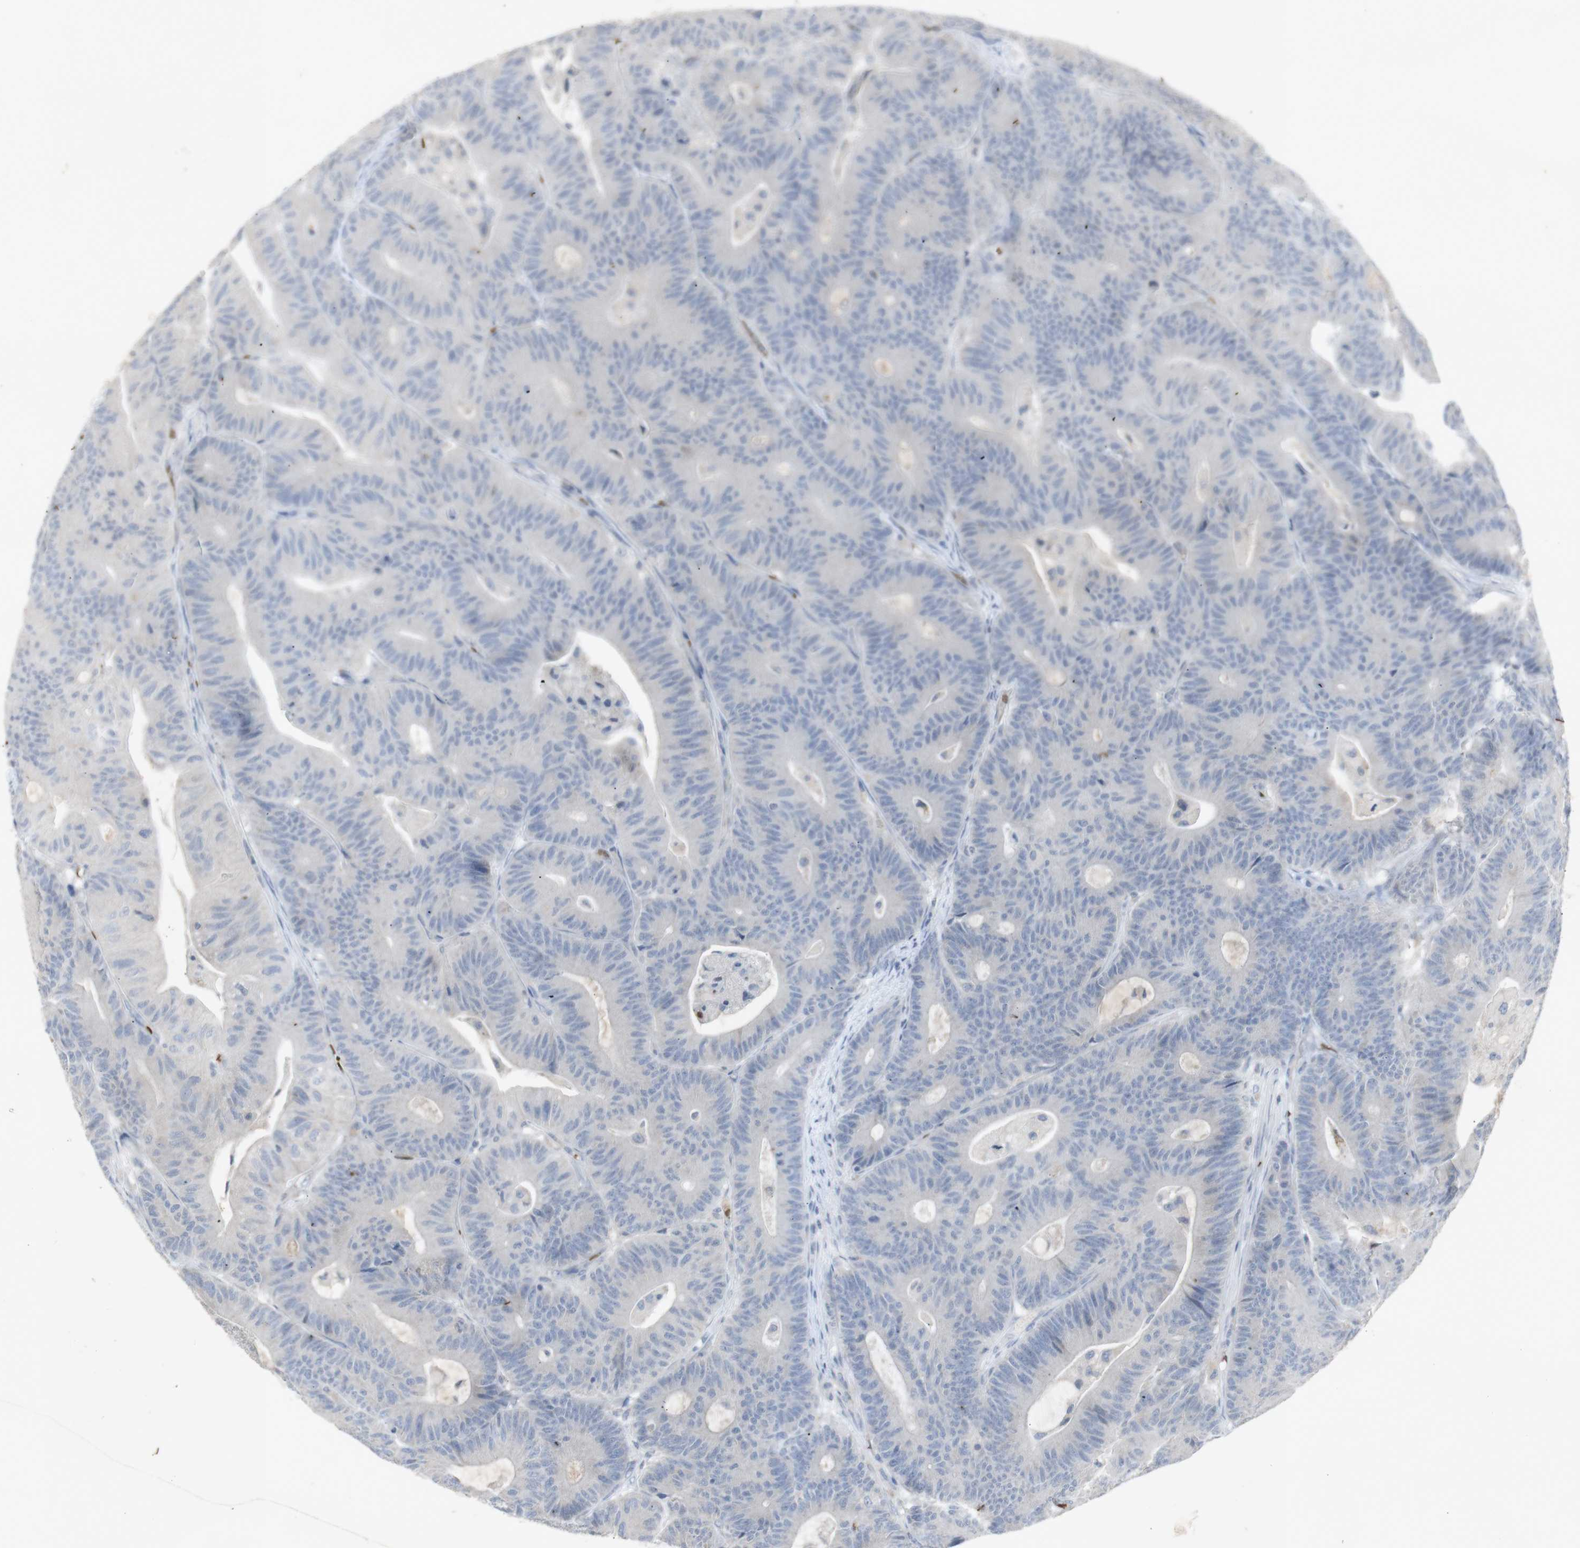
{"staining": {"intensity": "negative", "quantity": "none", "location": "none"}, "tissue": "colorectal cancer", "cell_type": "Tumor cells", "image_type": "cancer", "snomed": [{"axis": "morphology", "description": "Adenocarcinoma, NOS"}, {"axis": "topography", "description": "Colon"}], "caption": "This is a micrograph of immunohistochemistry staining of colorectal cancer (adenocarcinoma), which shows no expression in tumor cells.", "gene": "INS", "patient": {"sex": "female", "age": 84}}